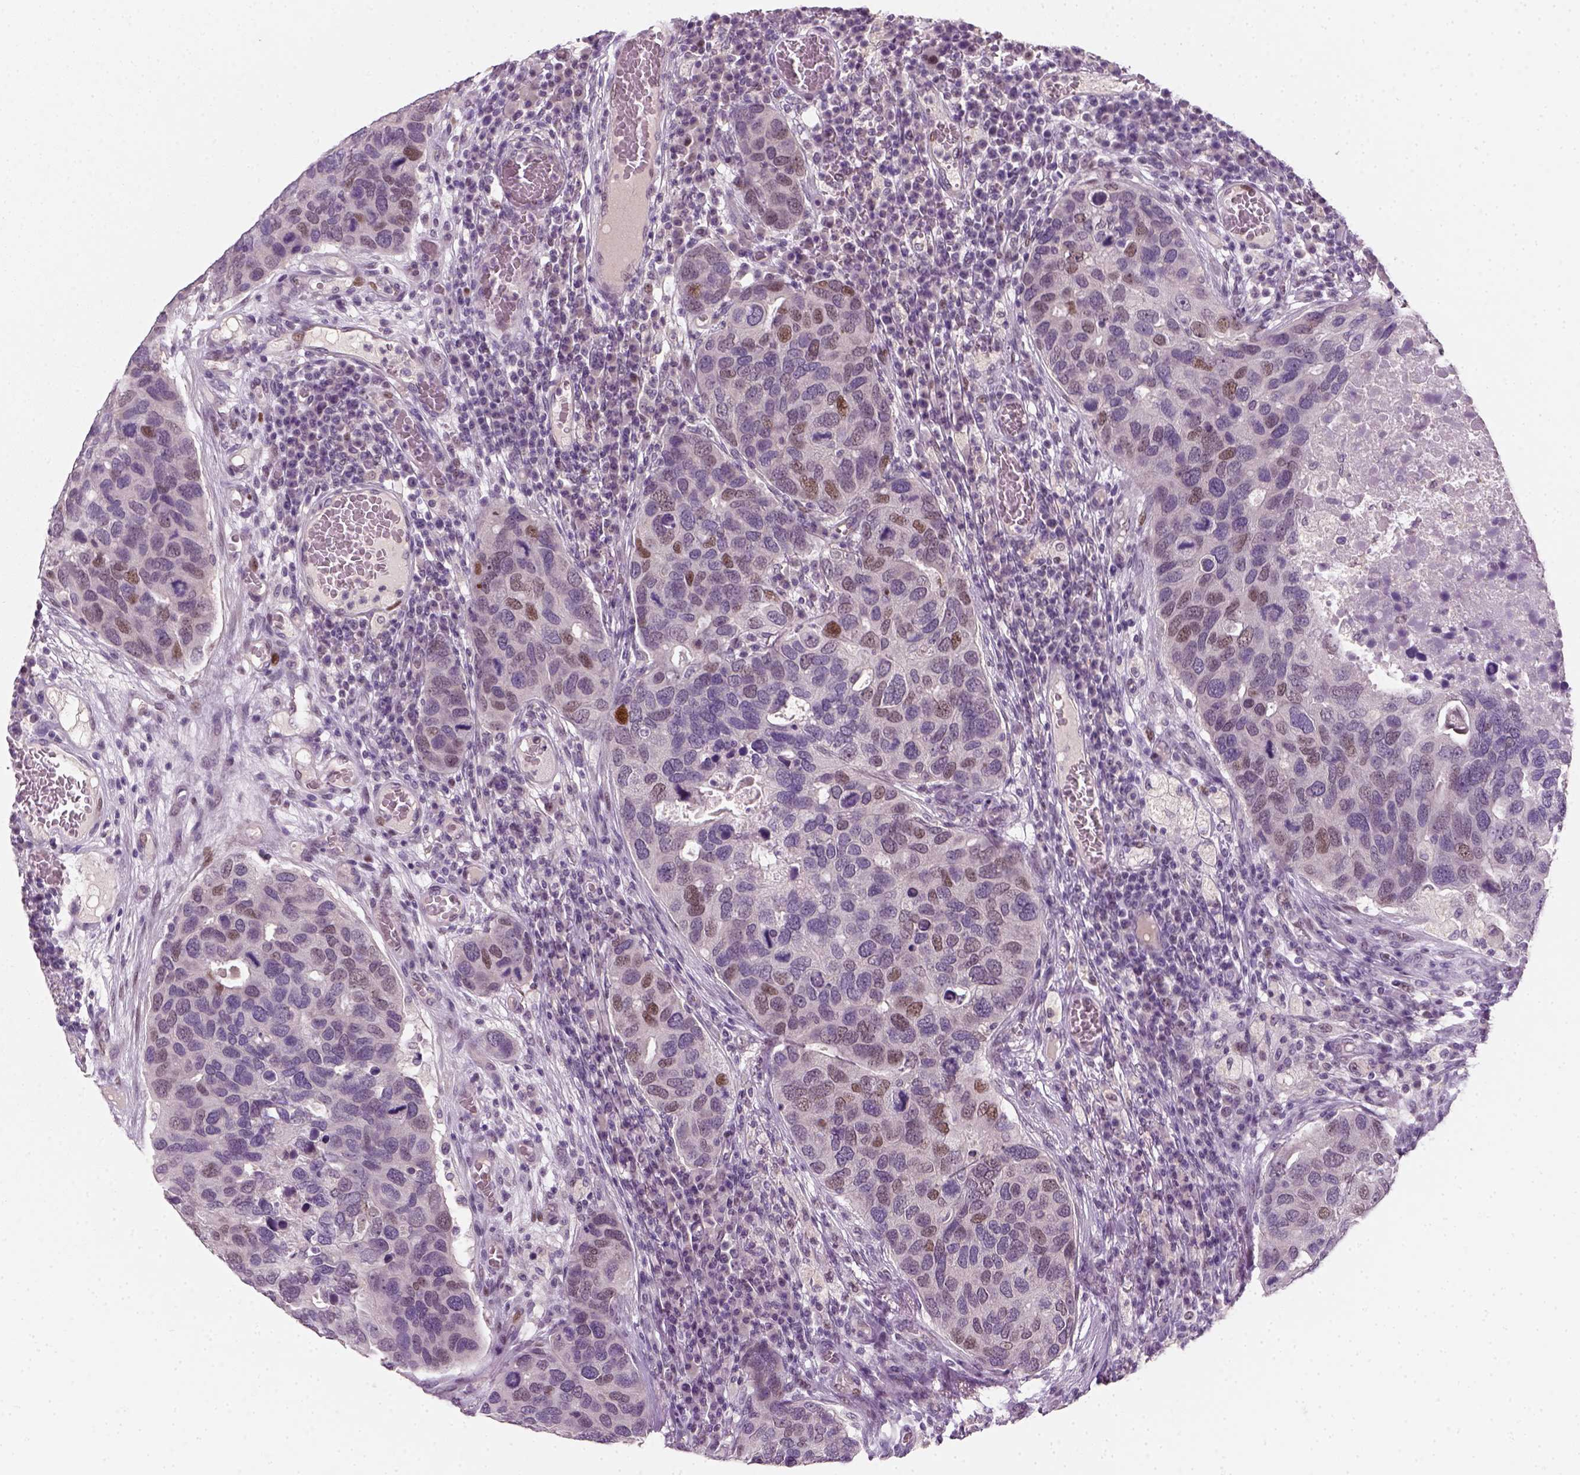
{"staining": {"intensity": "weak", "quantity": "<25%", "location": "nuclear"}, "tissue": "breast cancer", "cell_type": "Tumor cells", "image_type": "cancer", "snomed": [{"axis": "morphology", "description": "Duct carcinoma"}, {"axis": "topography", "description": "Breast"}], "caption": "Image shows no significant protein staining in tumor cells of breast cancer (invasive ductal carcinoma). Nuclei are stained in blue.", "gene": "TP53", "patient": {"sex": "female", "age": 83}}